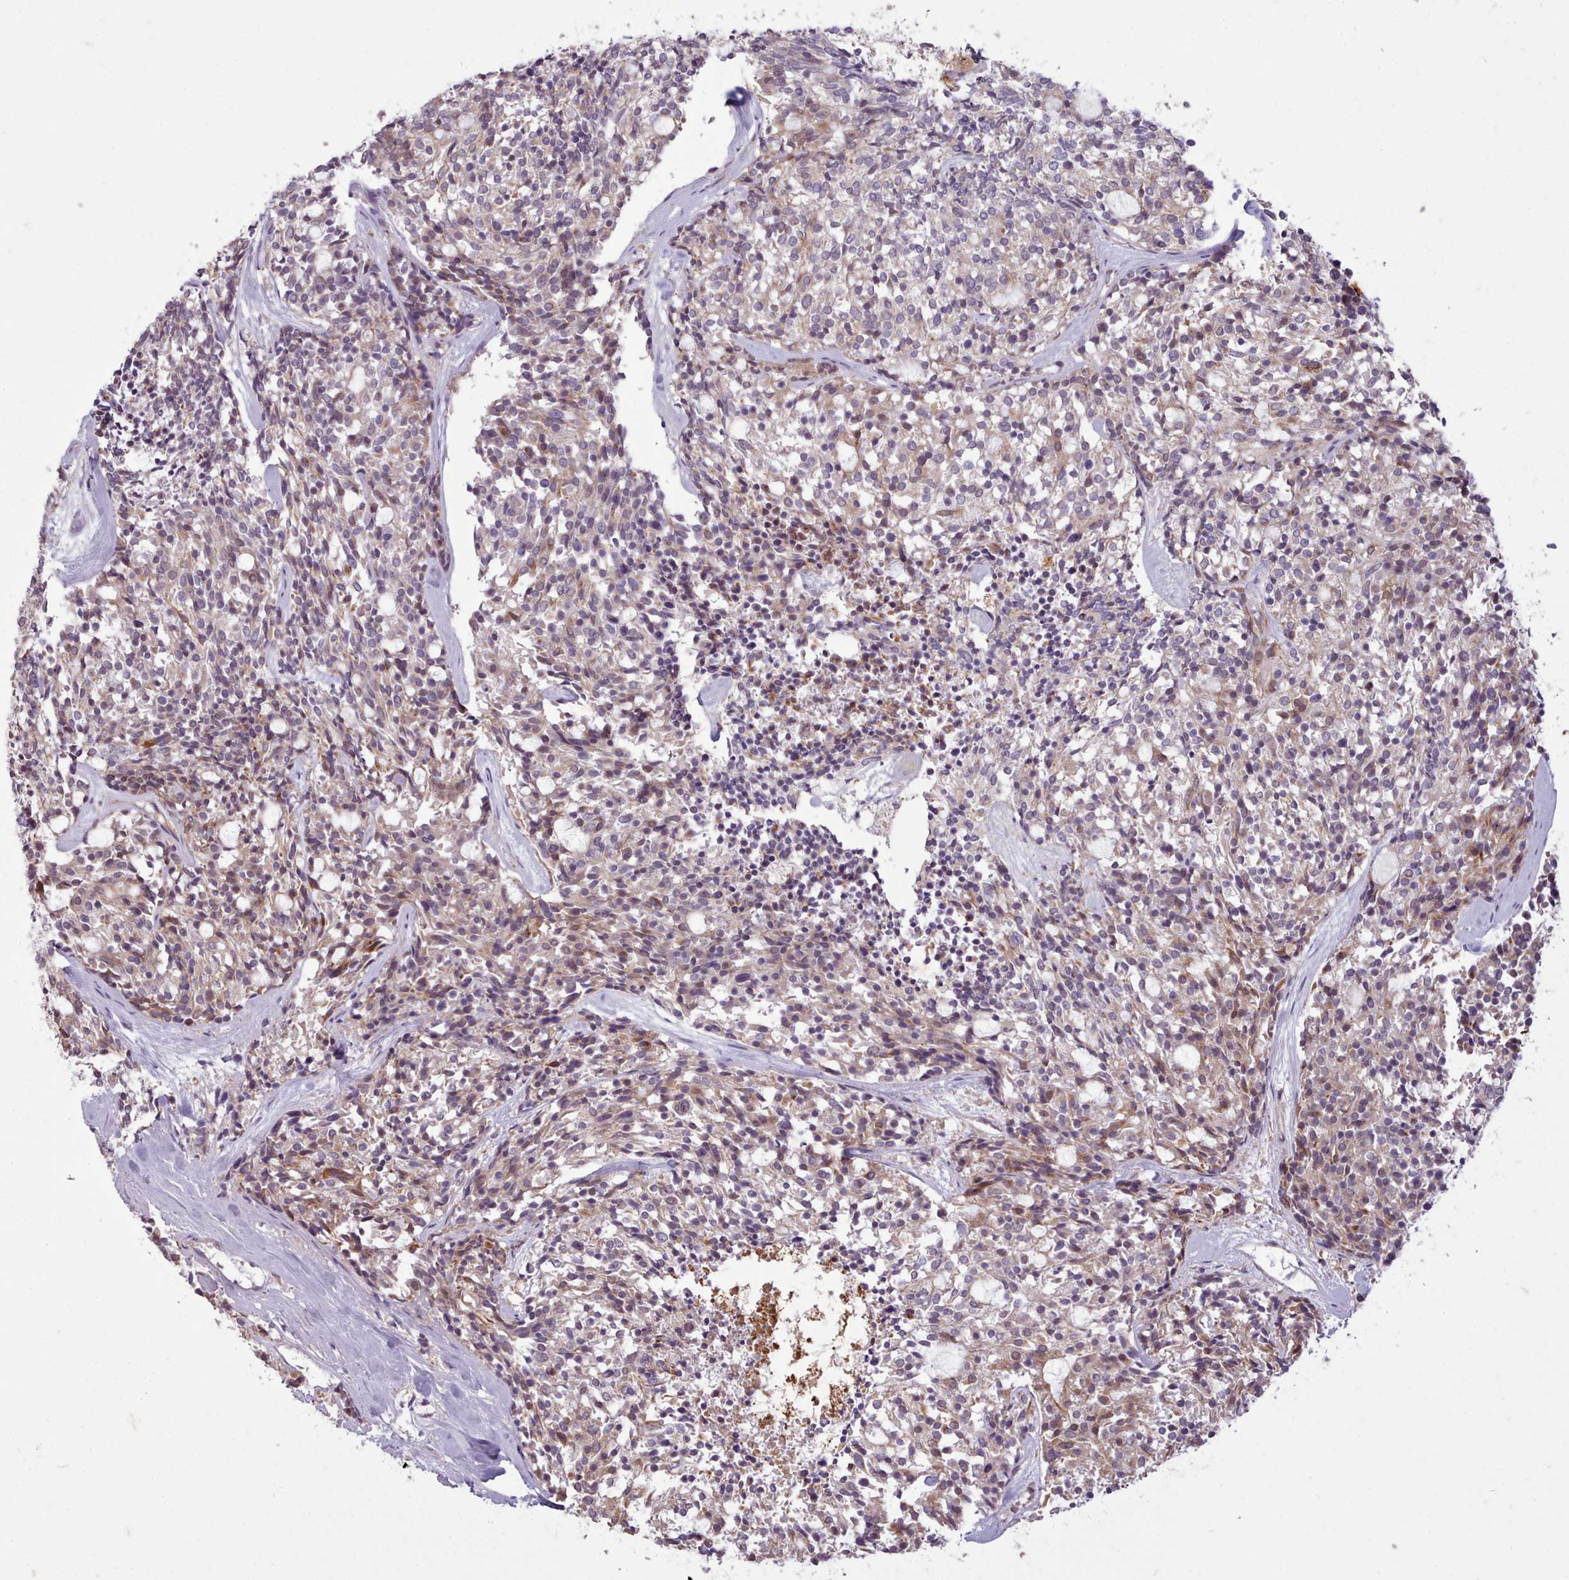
{"staining": {"intensity": "moderate", "quantity": "<25%", "location": "cytoplasmic/membranous"}, "tissue": "carcinoid", "cell_type": "Tumor cells", "image_type": "cancer", "snomed": [{"axis": "morphology", "description": "Carcinoid, malignant, NOS"}, {"axis": "topography", "description": "Pancreas"}], "caption": "Malignant carcinoid was stained to show a protein in brown. There is low levels of moderate cytoplasmic/membranous expression in about <25% of tumor cells. The protein of interest is stained brown, and the nuclei are stained in blue (DAB IHC with brightfield microscopy, high magnification).", "gene": "NMRK1", "patient": {"sex": "female", "age": 54}}